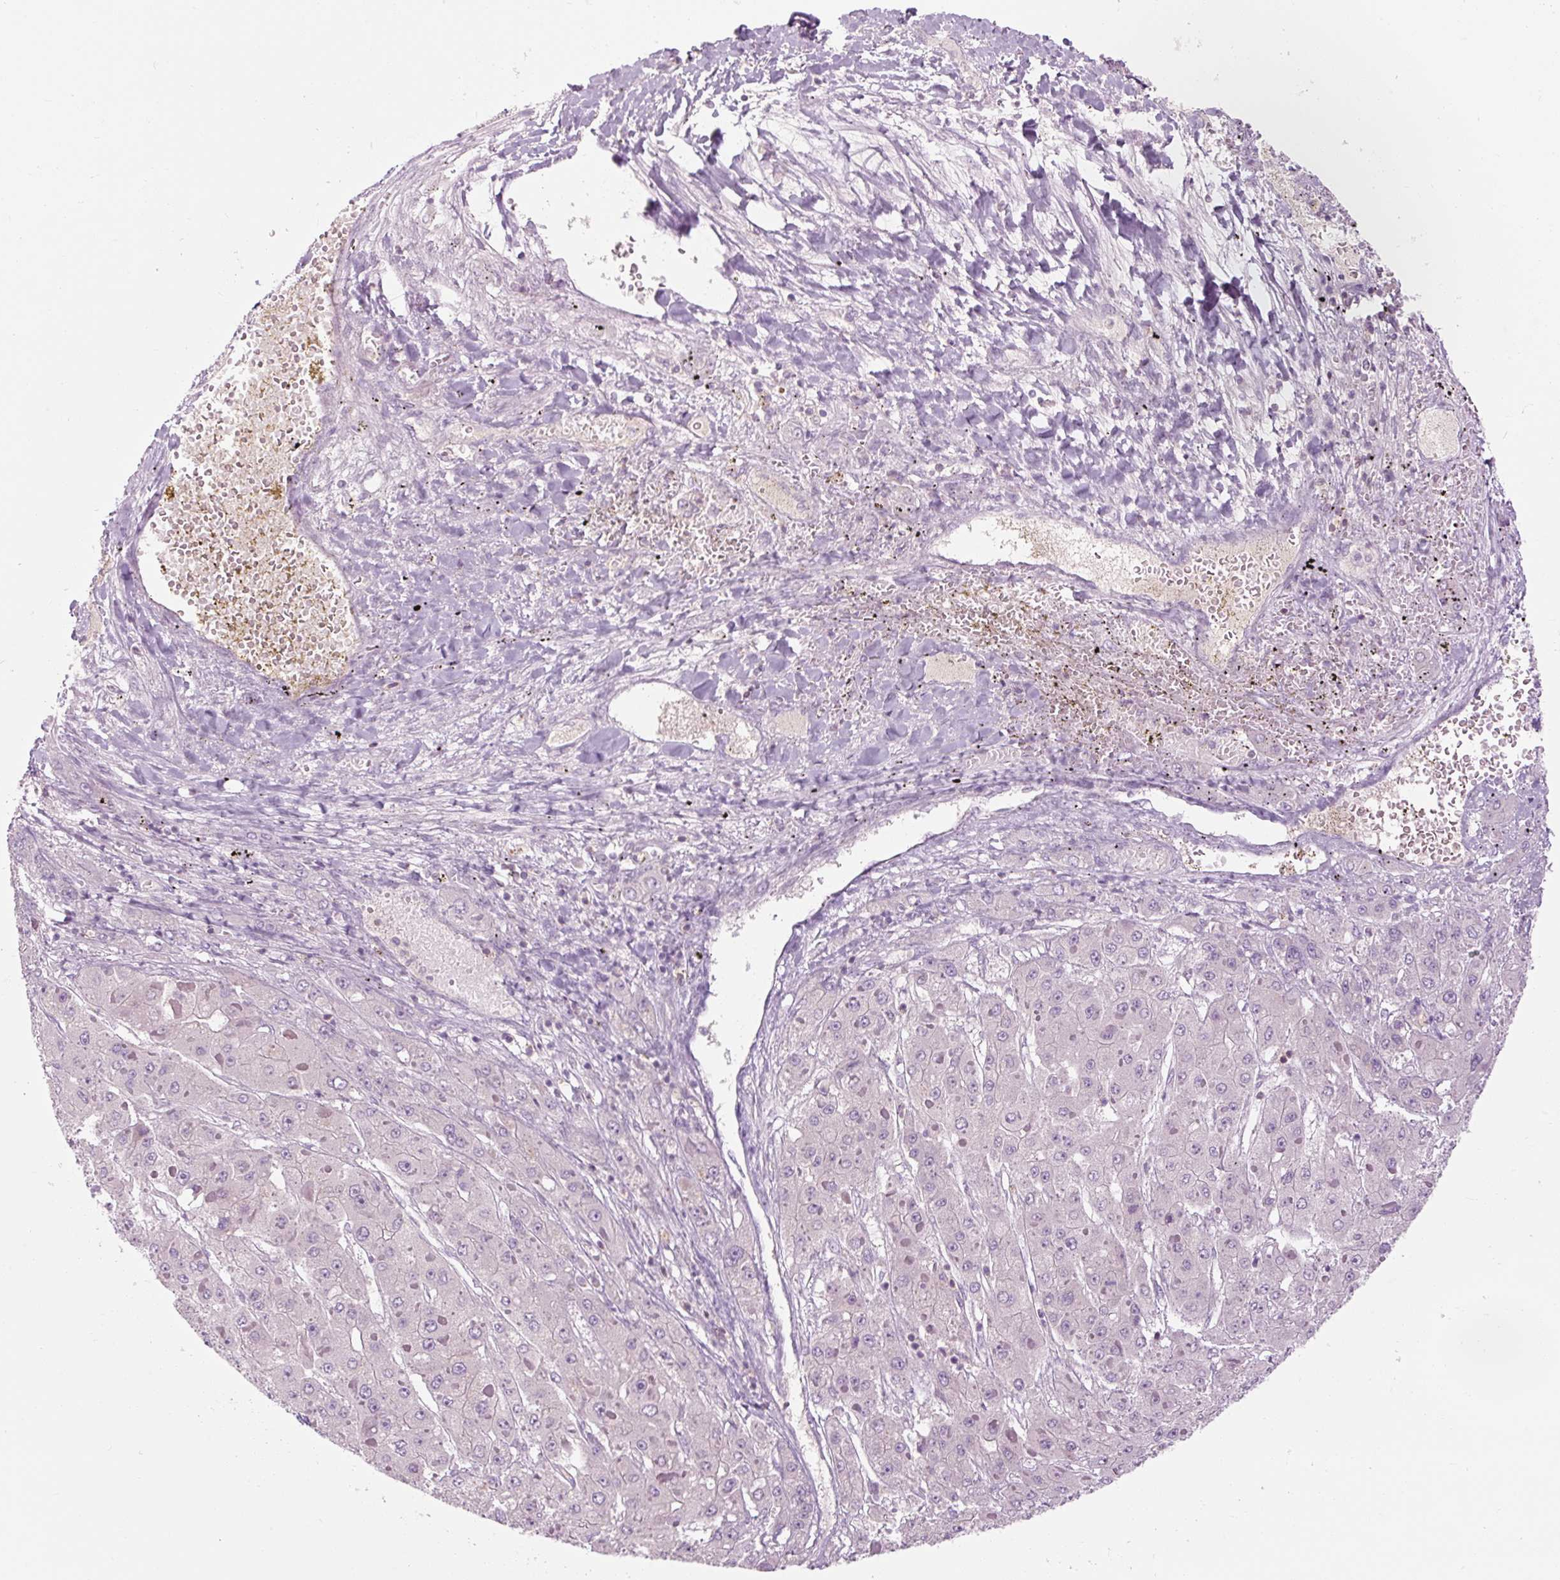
{"staining": {"intensity": "negative", "quantity": "none", "location": "none"}, "tissue": "liver cancer", "cell_type": "Tumor cells", "image_type": "cancer", "snomed": [{"axis": "morphology", "description": "Carcinoma, Hepatocellular, NOS"}, {"axis": "topography", "description": "Liver"}], "caption": "This is a micrograph of IHC staining of liver hepatocellular carcinoma, which shows no expression in tumor cells.", "gene": "TIGD2", "patient": {"sex": "female", "age": 73}}